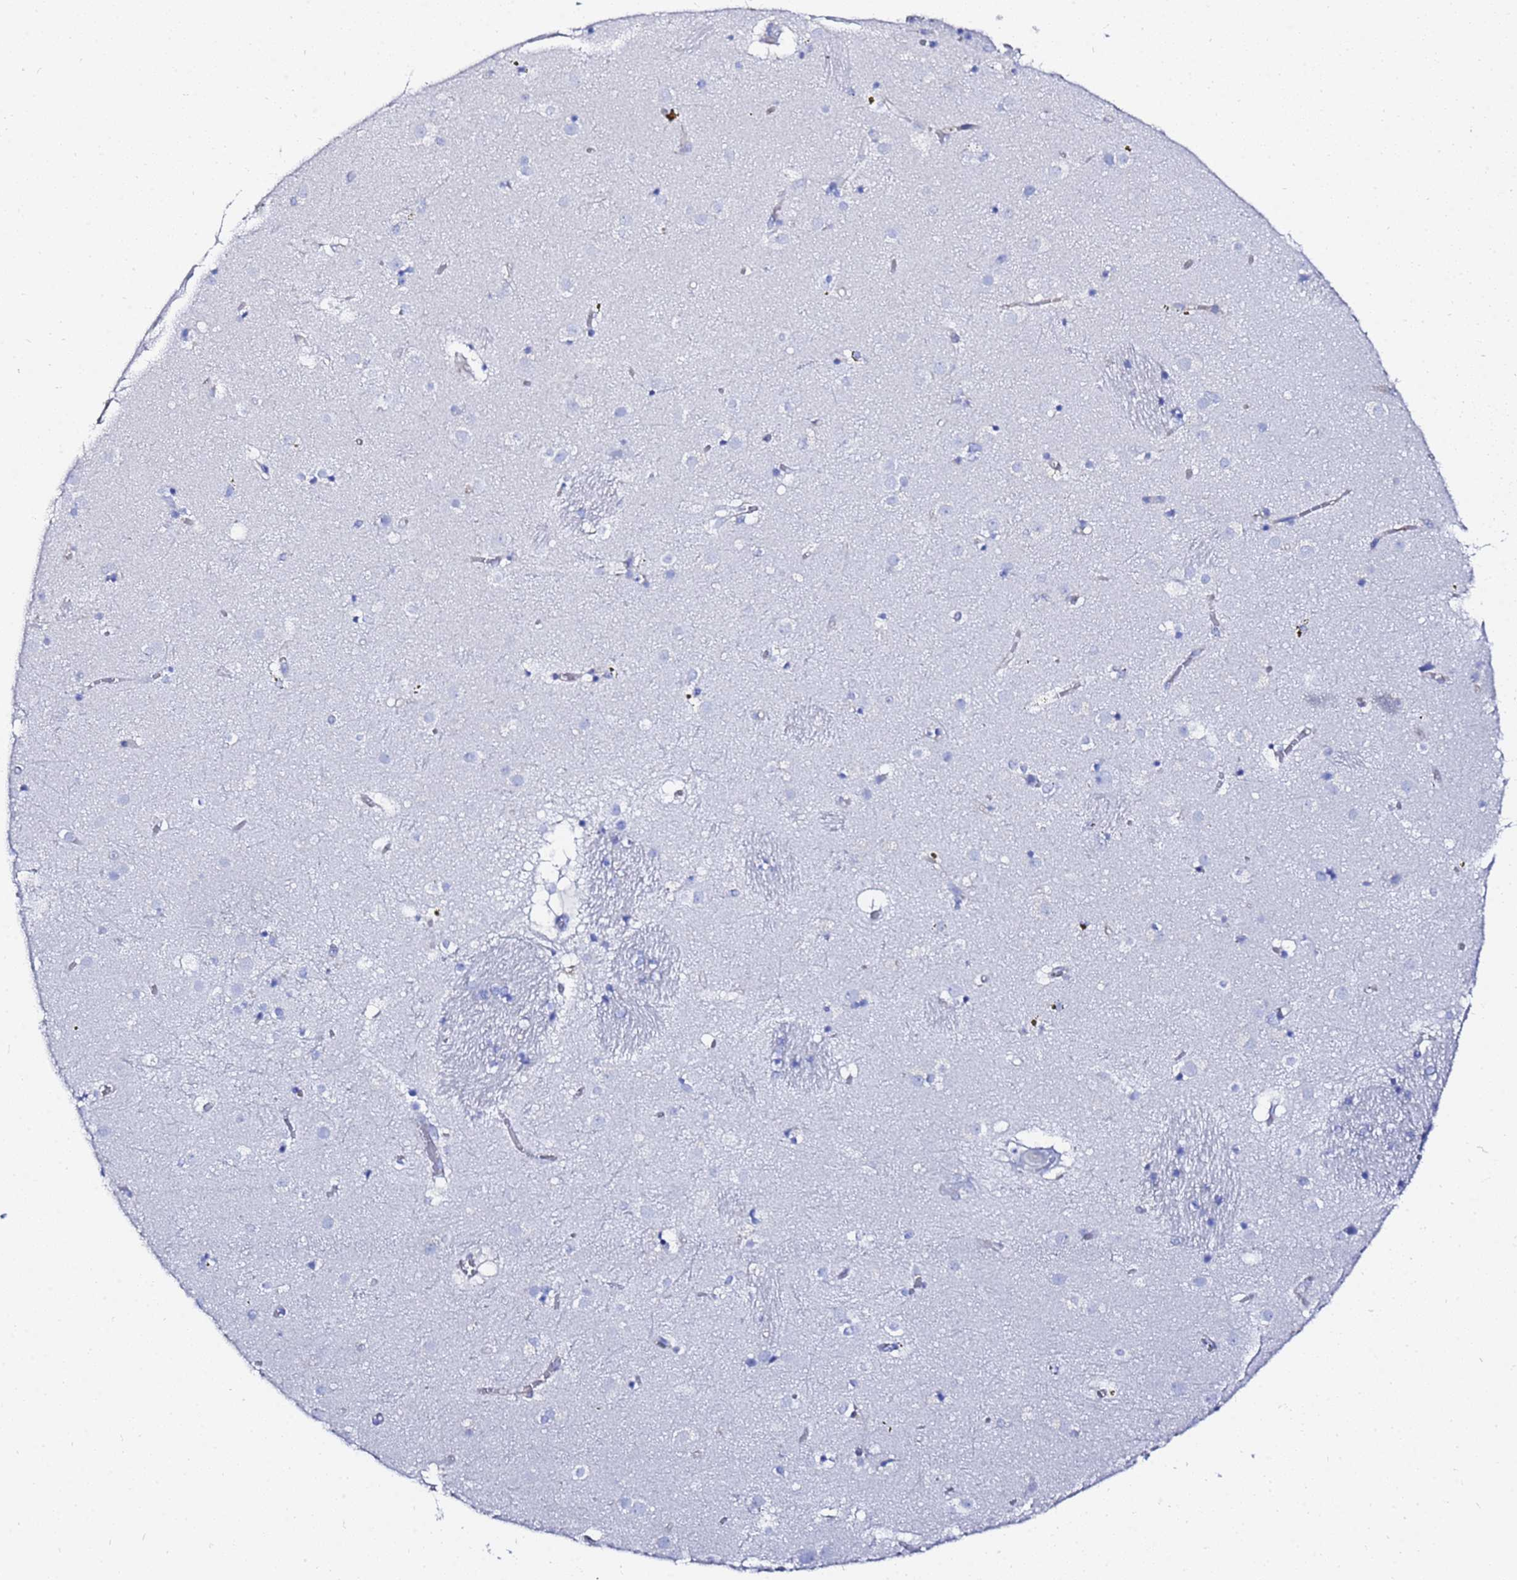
{"staining": {"intensity": "negative", "quantity": "none", "location": "none"}, "tissue": "caudate", "cell_type": "Glial cells", "image_type": "normal", "snomed": [{"axis": "morphology", "description": "Normal tissue, NOS"}, {"axis": "topography", "description": "Lateral ventricle wall"}], "caption": "Human caudate stained for a protein using IHC reveals no positivity in glial cells.", "gene": "GGT1", "patient": {"sex": "male", "age": 70}}